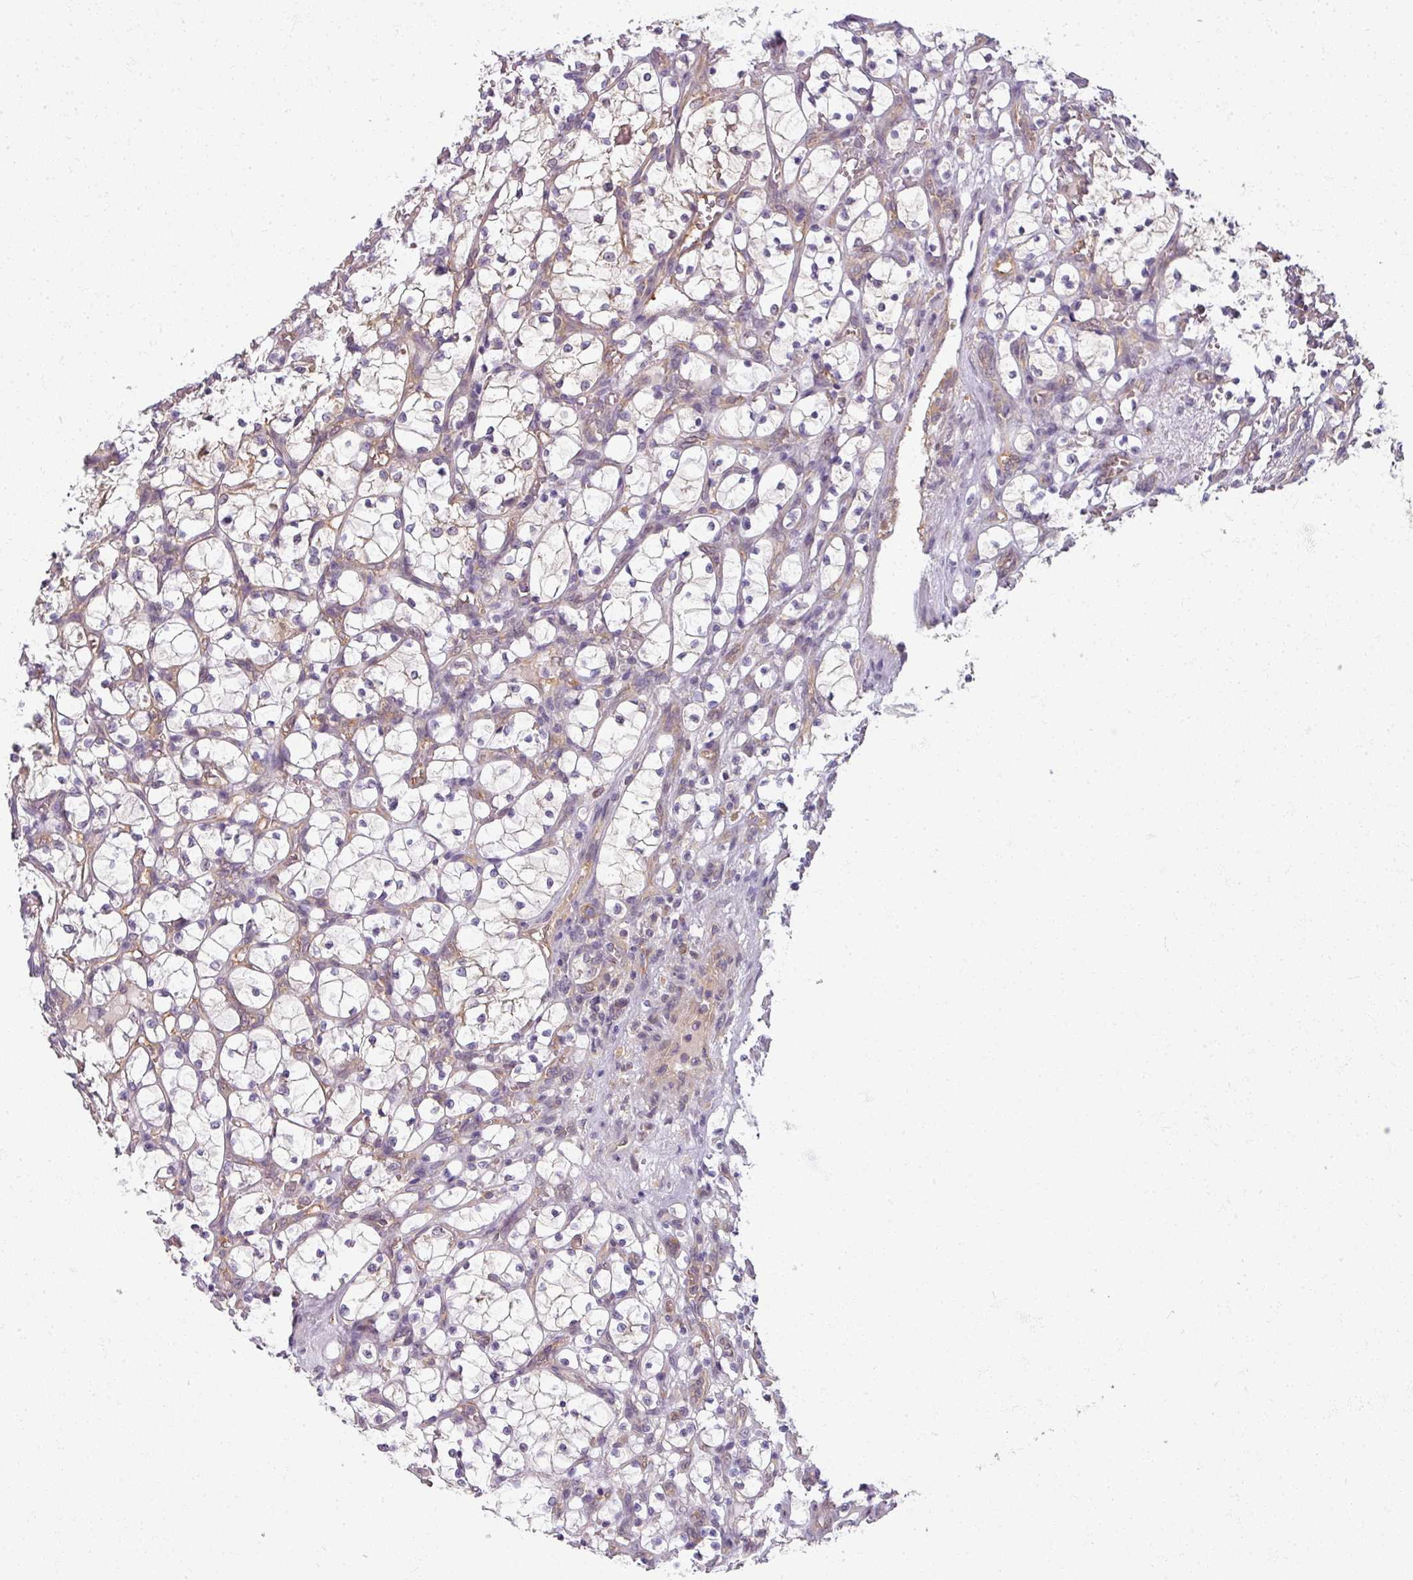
{"staining": {"intensity": "weak", "quantity": "<25%", "location": "cytoplasmic/membranous"}, "tissue": "renal cancer", "cell_type": "Tumor cells", "image_type": "cancer", "snomed": [{"axis": "morphology", "description": "Adenocarcinoma, NOS"}, {"axis": "topography", "description": "Kidney"}], "caption": "IHC of human renal cancer displays no expression in tumor cells.", "gene": "AGPAT4", "patient": {"sex": "female", "age": 69}}